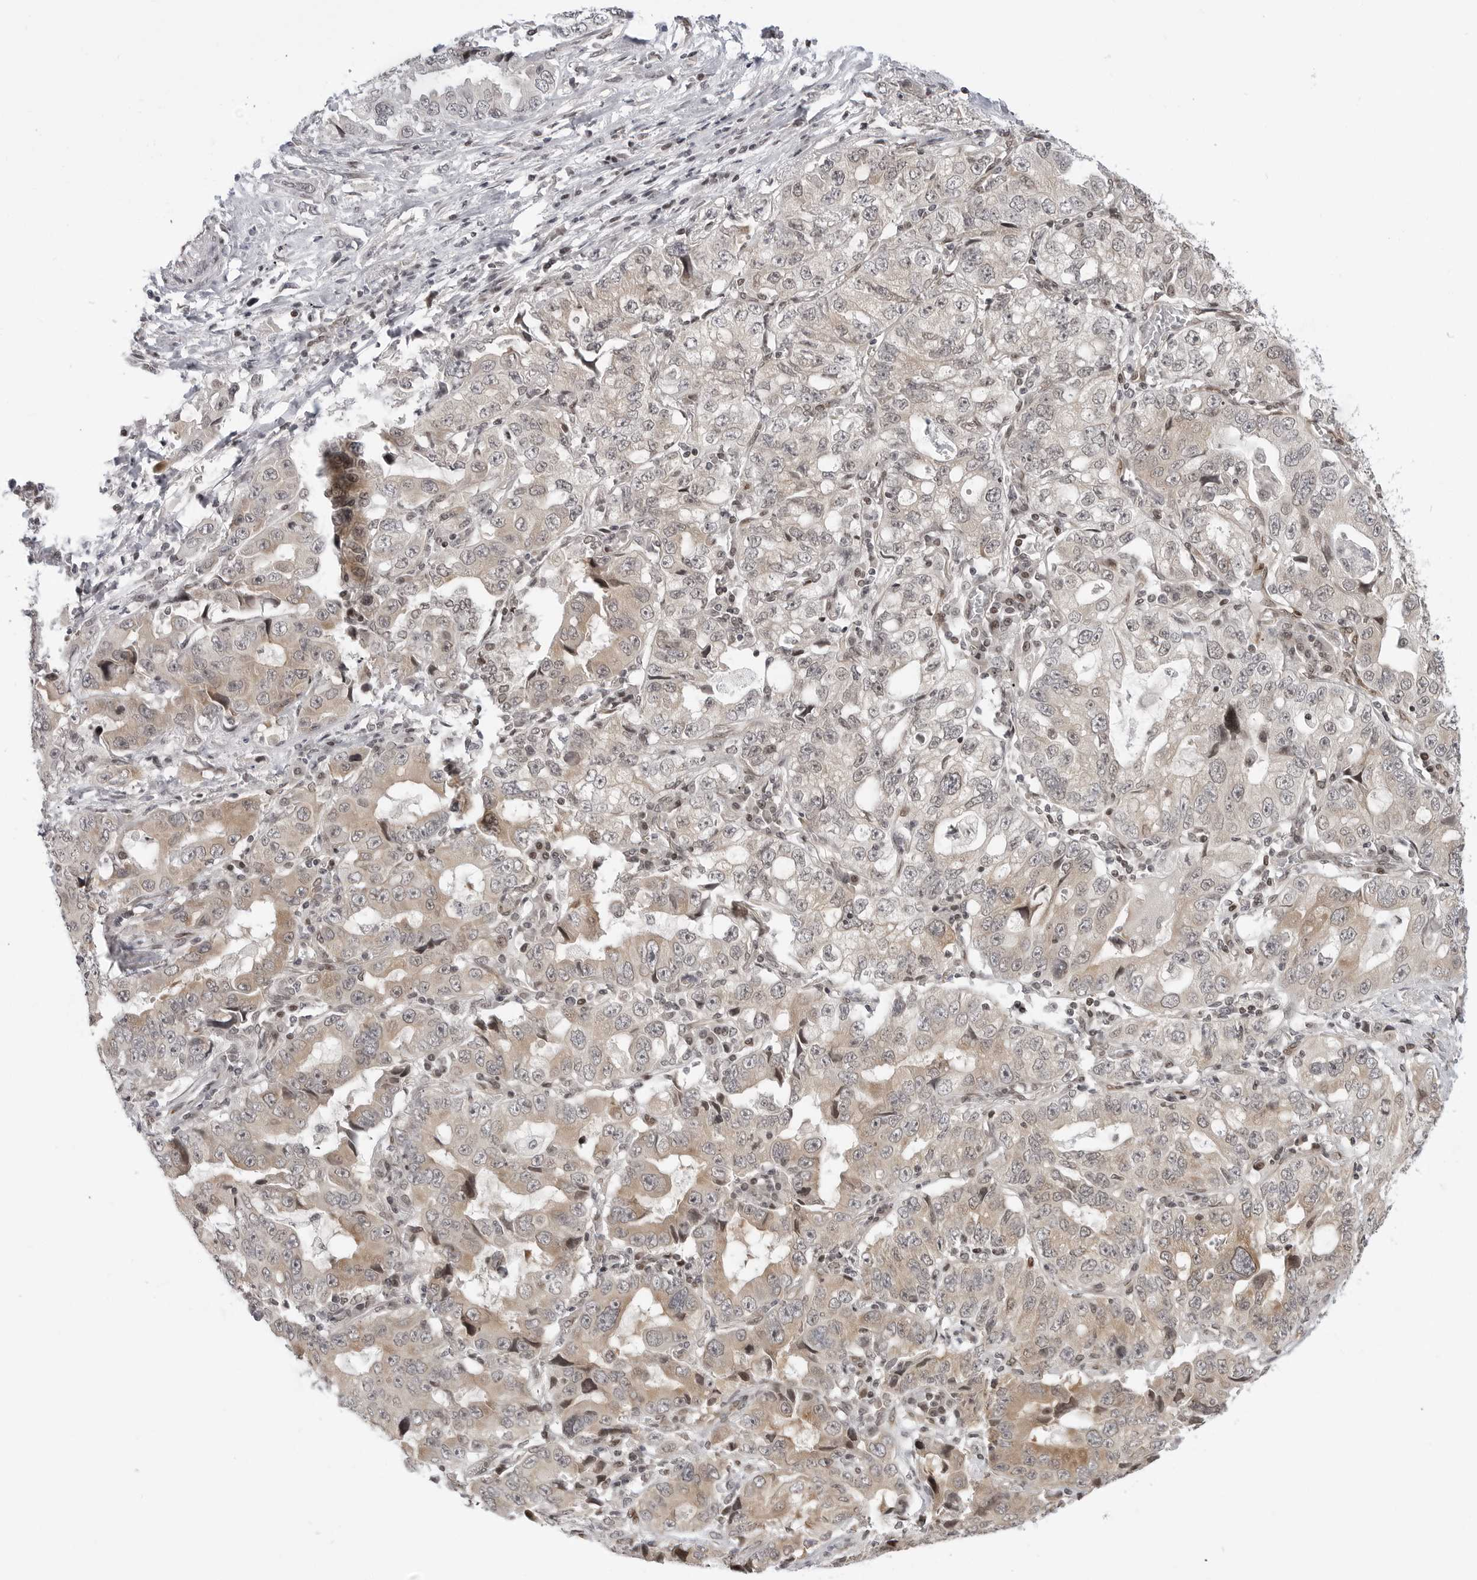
{"staining": {"intensity": "weak", "quantity": "25%-75%", "location": "cytoplasmic/membranous"}, "tissue": "lung cancer", "cell_type": "Tumor cells", "image_type": "cancer", "snomed": [{"axis": "morphology", "description": "Adenocarcinoma, NOS"}, {"axis": "topography", "description": "Lung"}], "caption": "The photomicrograph exhibits a brown stain indicating the presence of a protein in the cytoplasmic/membranous of tumor cells in lung cancer (adenocarcinoma). The staining was performed using DAB, with brown indicating positive protein expression. Nuclei are stained blue with hematoxylin.", "gene": "C8orf33", "patient": {"sex": "female", "age": 51}}